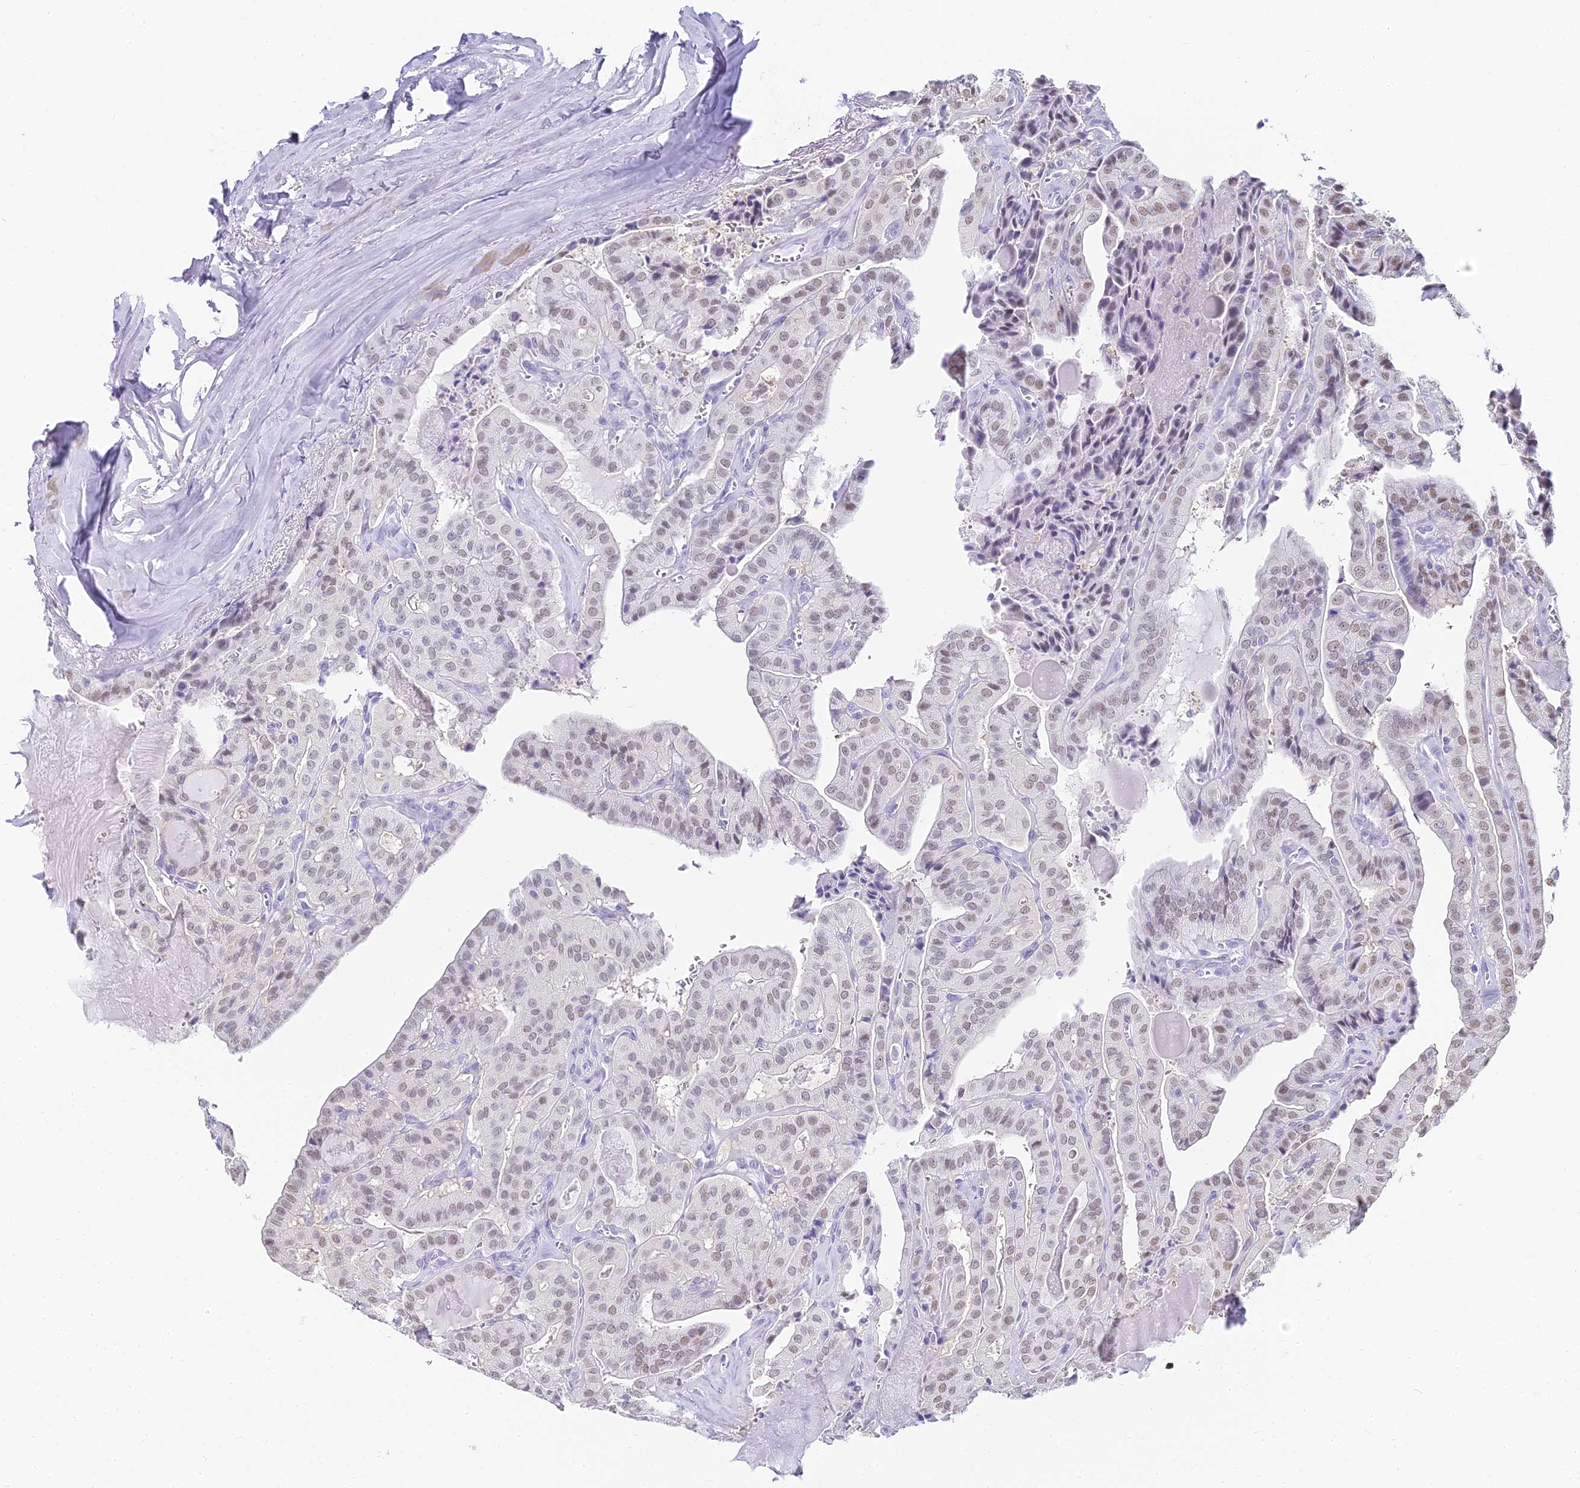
{"staining": {"intensity": "weak", "quantity": ">75%", "location": "nuclear"}, "tissue": "thyroid cancer", "cell_type": "Tumor cells", "image_type": "cancer", "snomed": [{"axis": "morphology", "description": "Papillary adenocarcinoma, NOS"}, {"axis": "topography", "description": "Thyroid gland"}], "caption": "The immunohistochemical stain highlights weak nuclear expression in tumor cells of papillary adenocarcinoma (thyroid) tissue.", "gene": "ABHD14A-ACY1", "patient": {"sex": "male", "age": 52}}